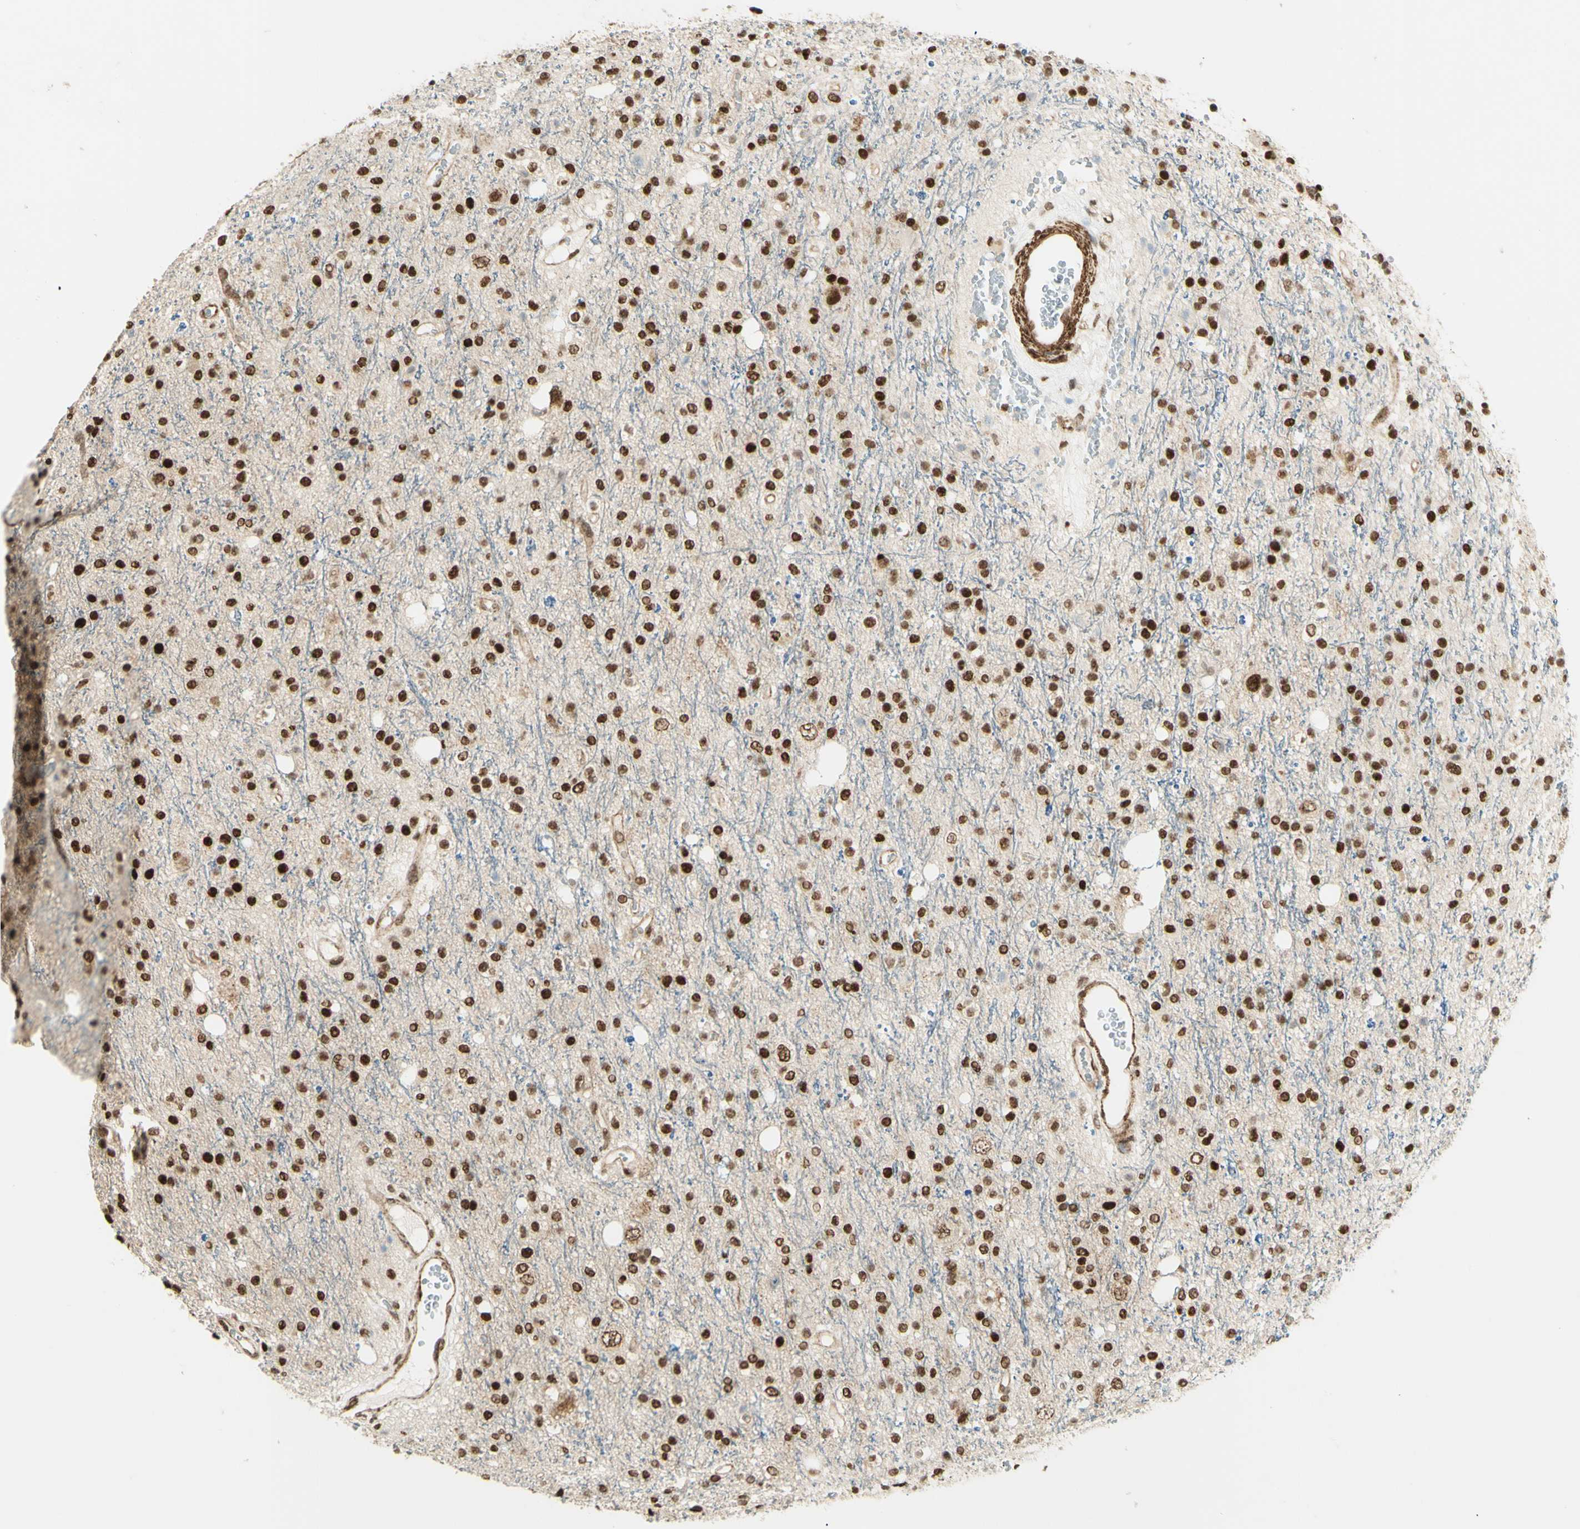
{"staining": {"intensity": "strong", "quantity": ">75%", "location": "nuclear"}, "tissue": "glioma", "cell_type": "Tumor cells", "image_type": "cancer", "snomed": [{"axis": "morphology", "description": "Glioma, malignant, High grade"}, {"axis": "topography", "description": "Brain"}], "caption": "An image showing strong nuclear expression in approximately >75% of tumor cells in glioma, as visualized by brown immunohistochemical staining.", "gene": "ZMYM6", "patient": {"sex": "male", "age": 47}}